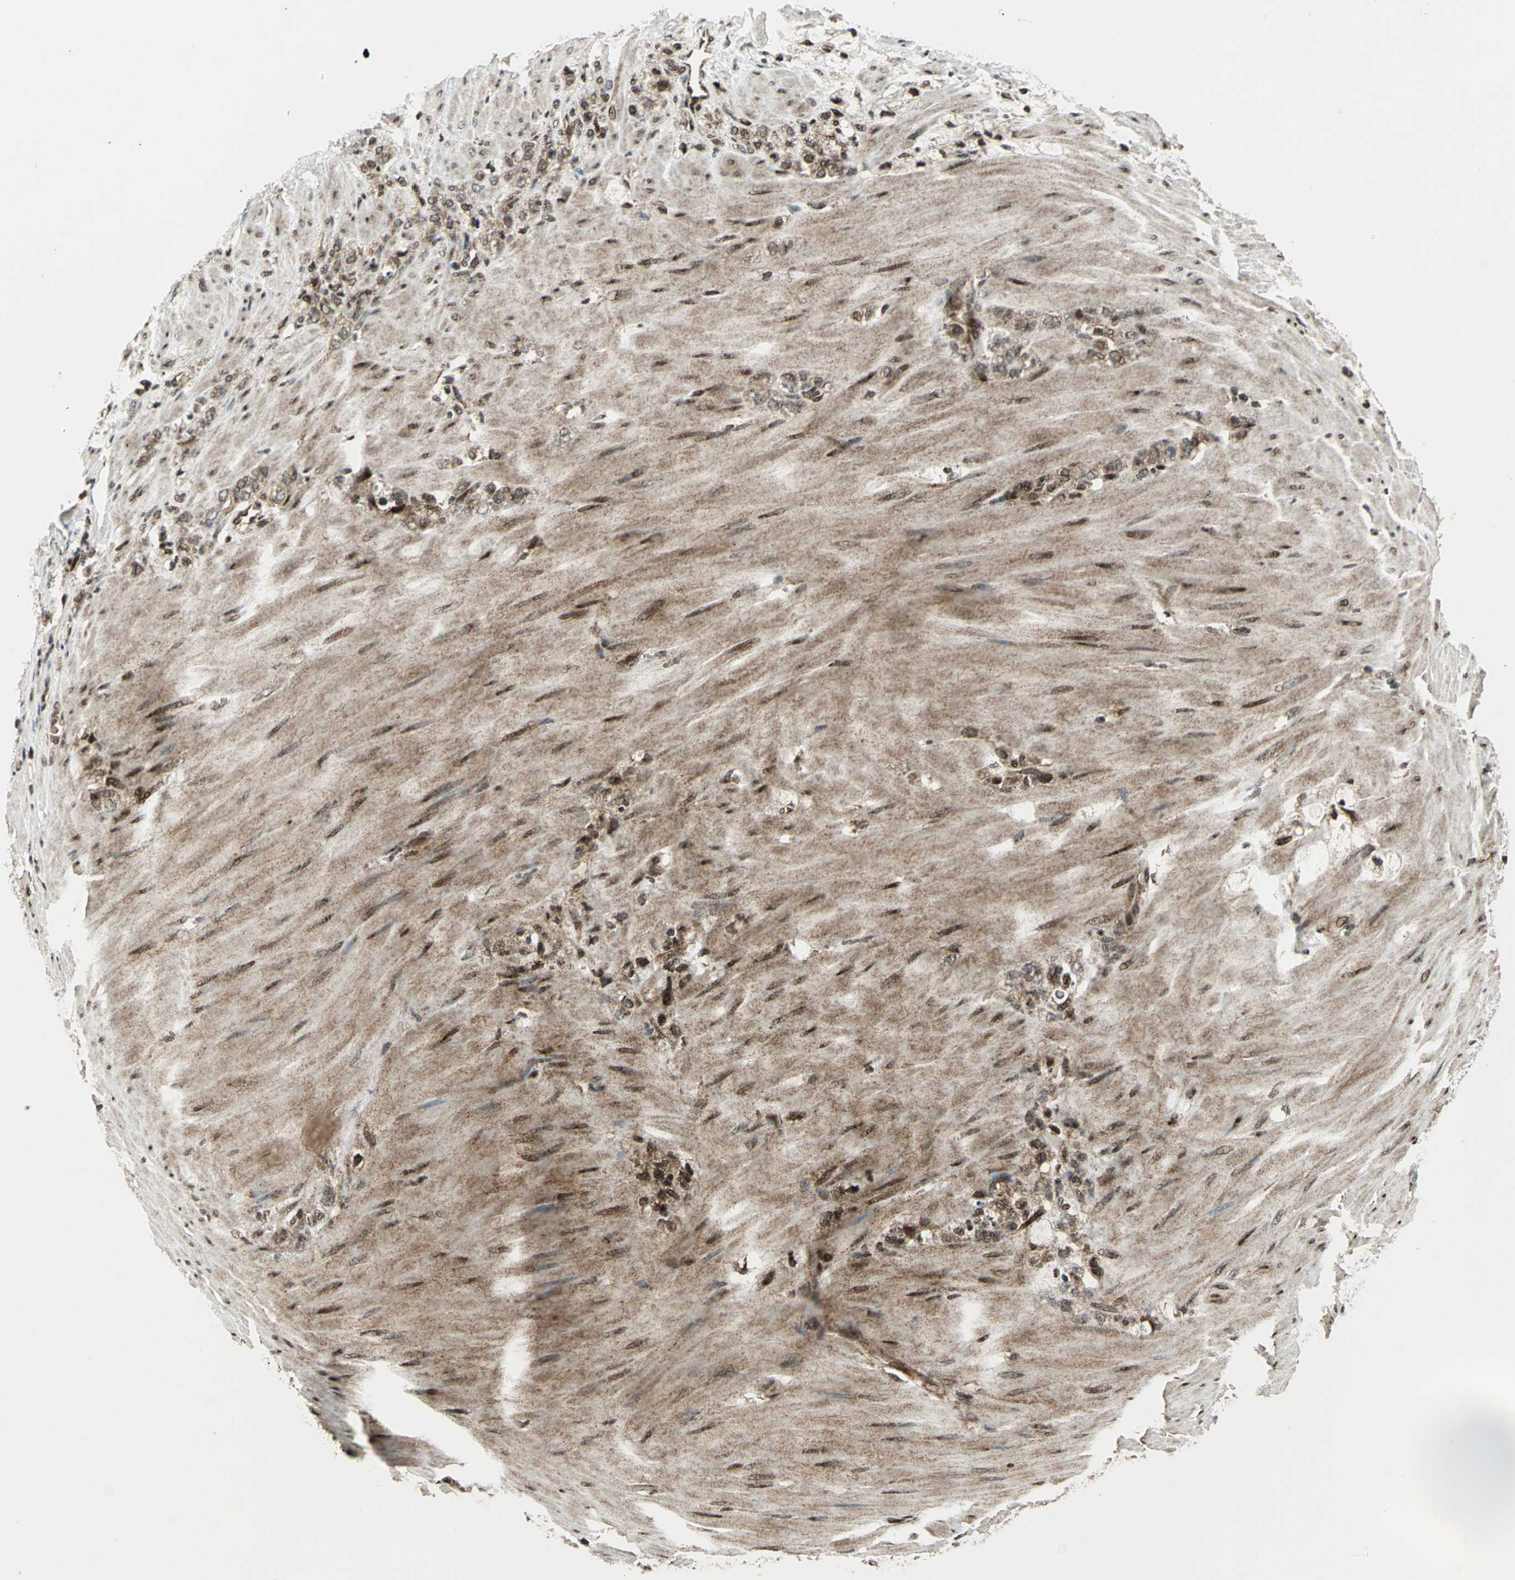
{"staining": {"intensity": "moderate", "quantity": ">75%", "location": "cytoplasmic/membranous,nuclear"}, "tissue": "stomach cancer", "cell_type": "Tumor cells", "image_type": "cancer", "snomed": [{"axis": "morphology", "description": "Adenocarcinoma, NOS"}, {"axis": "topography", "description": "Stomach"}], "caption": "Immunohistochemistry histopathology image of stomach adenocarcinoma stained for a protein (brown), which exhibits medium levels of moderate cytoplasmic/membranous and nuclear positivity in approximately >75% of tumor cells.", "gene": "COPS5", "patient": {"sex": "male", "age": 82}}